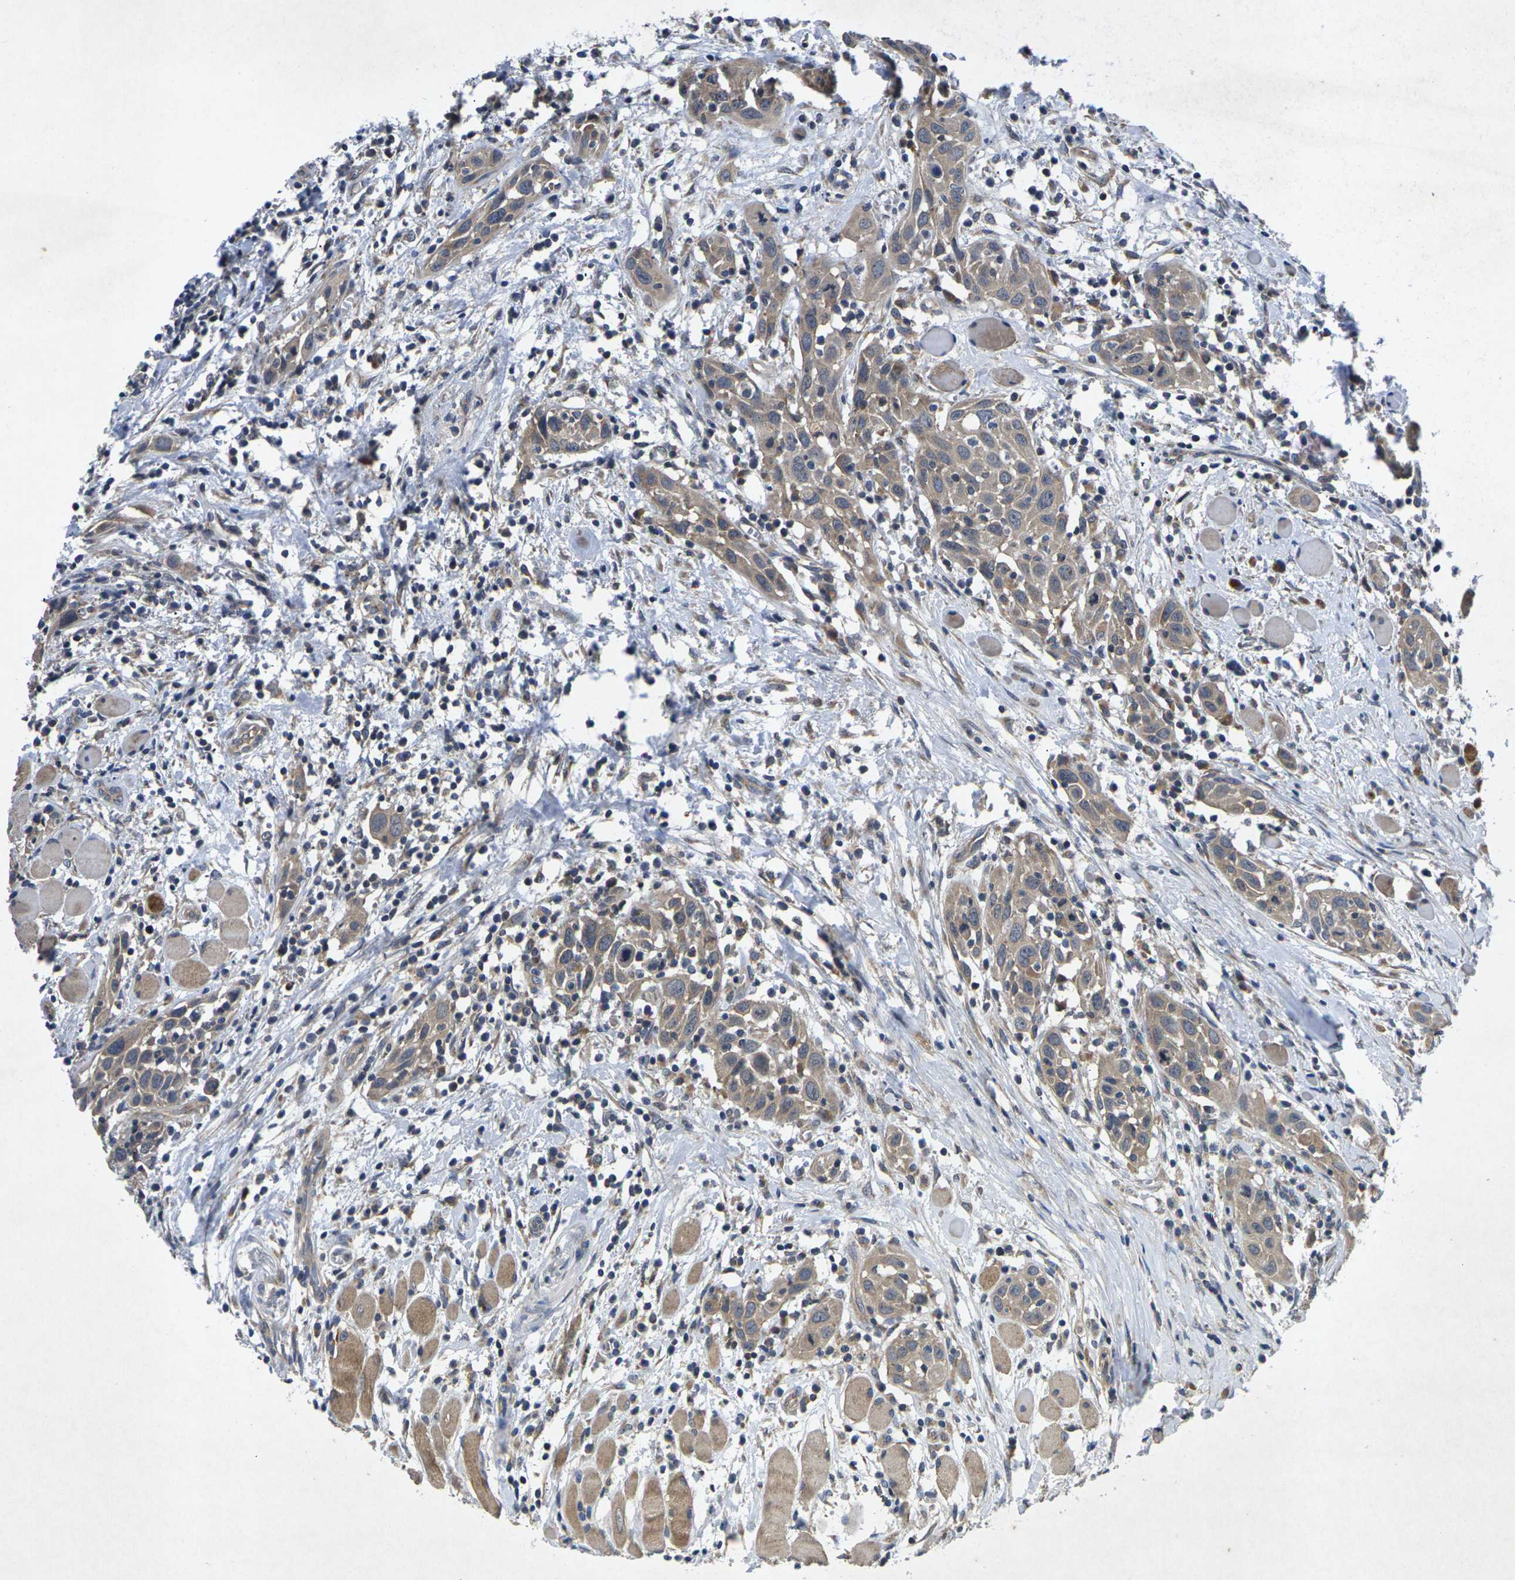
{"staining": {"intensity": "moderate", "quantity": ">75%", "location": "cytoplasmic/membranous"}, "tissue": "head and neck cancer", "cell_type": "Tumor cells", "image_type": "cancer", "snomed": [{"axis": "morphology", "description": "Squamous cell carcinoma, NOS"}, {"axis": "topography", "description": "Oral tissue"}, {"axis": "topography", "description": "Head-Neck"}], "caption": "Tumor cells exhibit moderate cytoplasmic/membranous positivity in approximately >75% of cells in head and neck cancer (squamous cell carcinoma).", "gene": "KIF1B", "patient": {"sex": "female", "age": 50}}